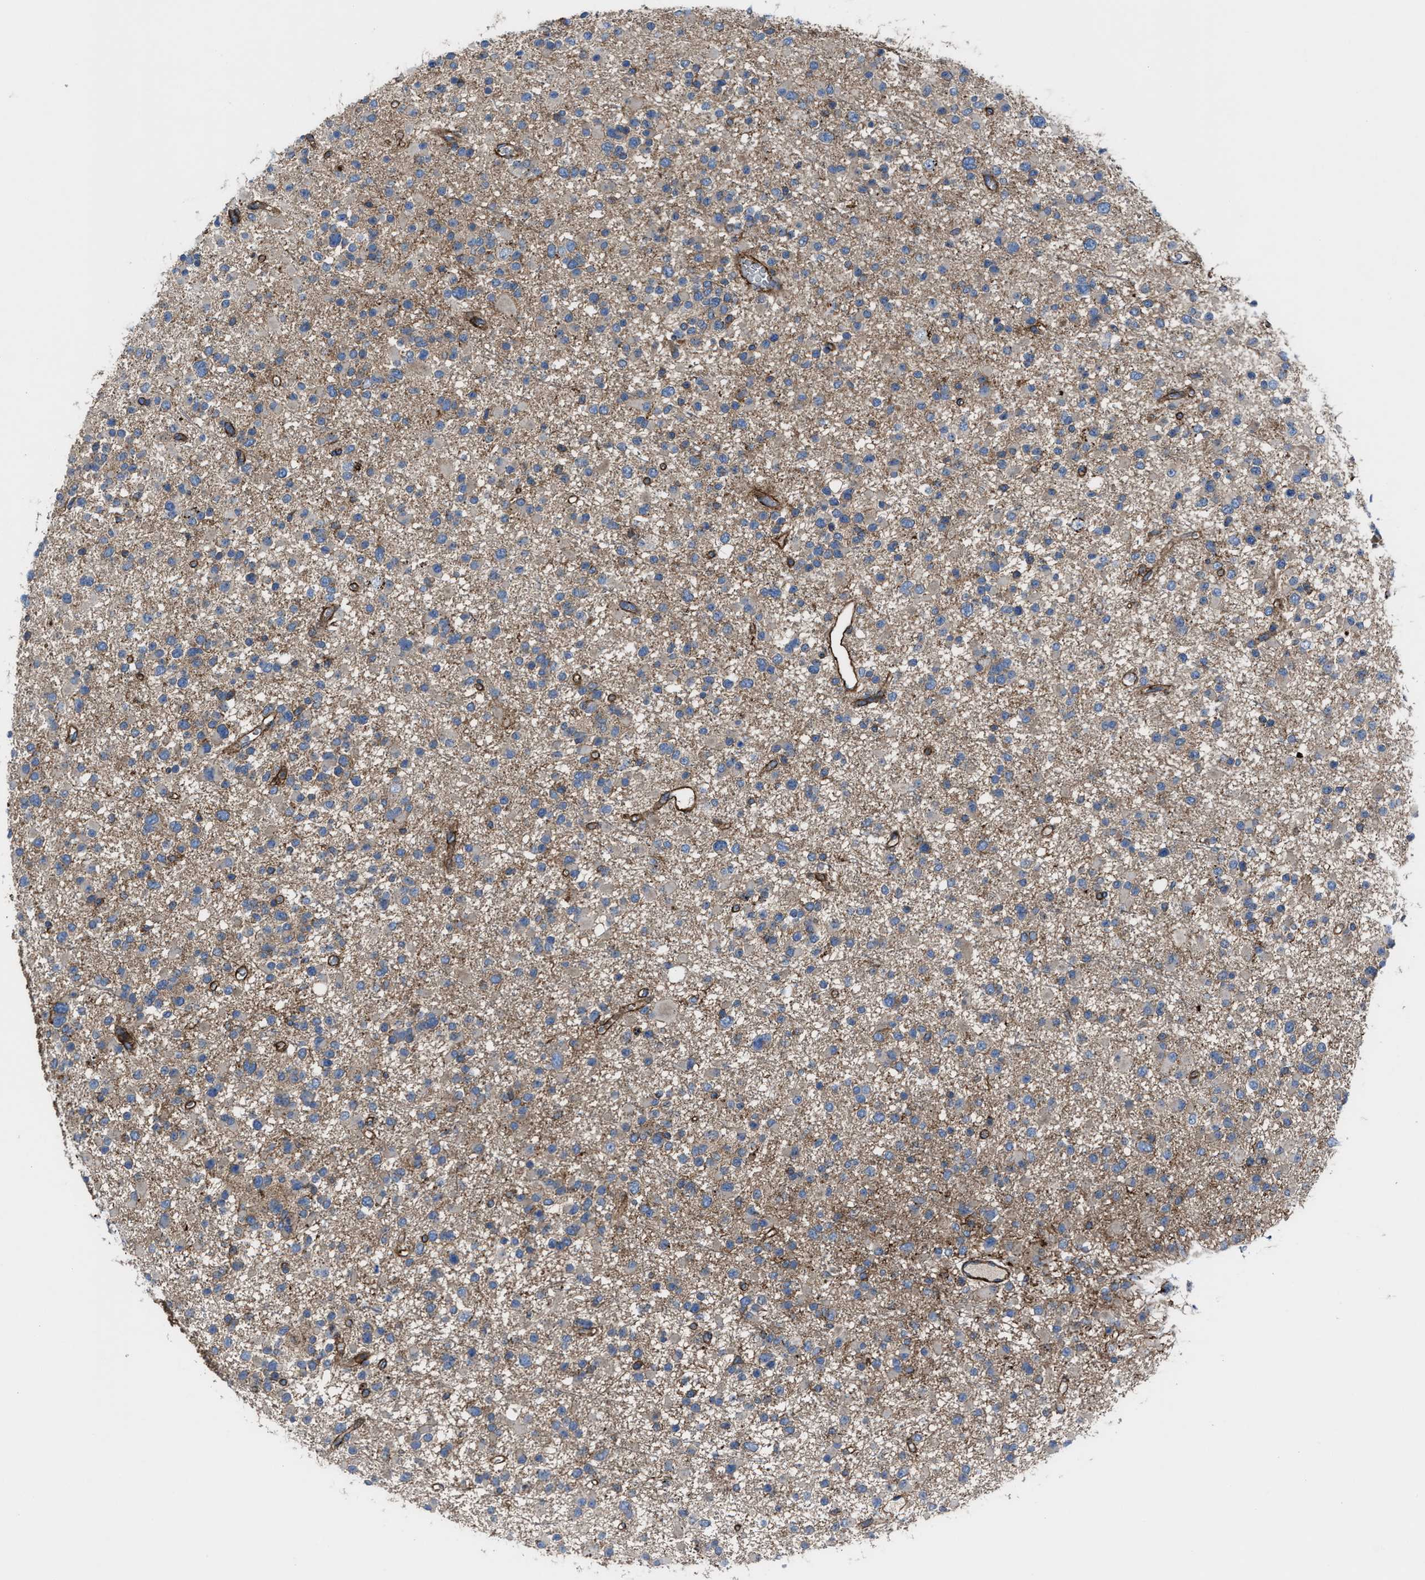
{"staining": {"intensity": "weak", "quantity": ">75%", "location": "cytoplasmic/membranous"}, "tissue": "glioma", "cell_type": "Tumor cells", "image_type": "cancer", "snomed": [{"axis": "morphology", "description": "Glioma, malignant, Low grade"}, {"axis": "topography", "description": "Brain"}], "caption": "DAB immunohistochemical staining of human malignant low-grade glioma reveals weak cytoplasmic/membranous protein staining in about >75% of tumor cells.", "gene": "AGPAT2", "patient": {"sex": "female", "age": 22}}